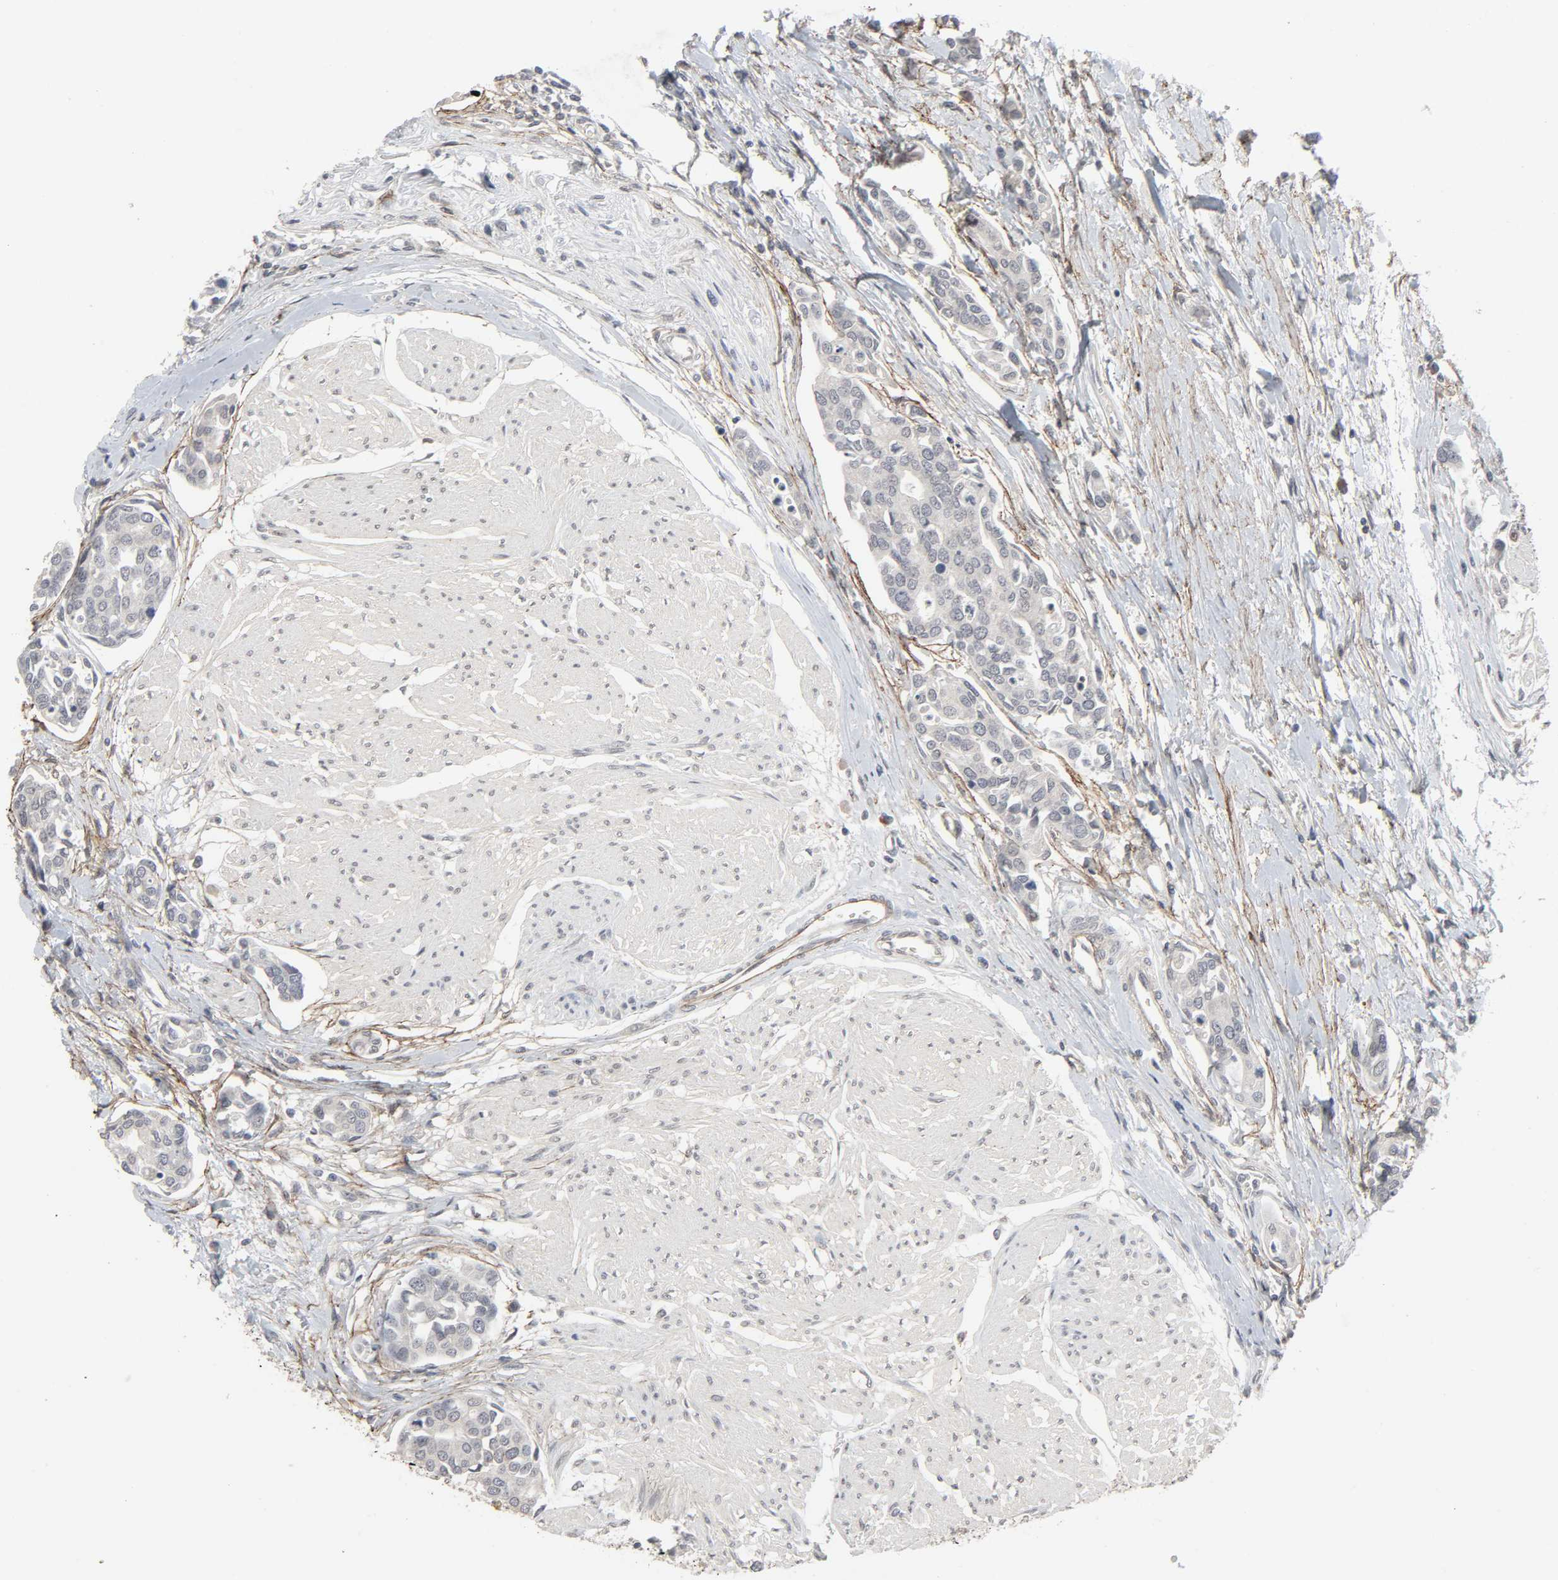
{"staining": {"intensity": "negative", "quantity": "none", "location": "none"}, "tissue": "urothelial cancer", "cell_type": "Tumor cells", "image_type": "cancer", "snomed": [{"axis": "morphology", "description": "Urothelial carcinoma, High grade"}, {"axis": "topography", "description": "Urinary bladder"}], "caption": "DAB immunohistochemical staining of urothelial cancer reveals no significant staining in tumor cells.", "gene": "ZNF222", "patient": {"sex": "male", "age": 78}}